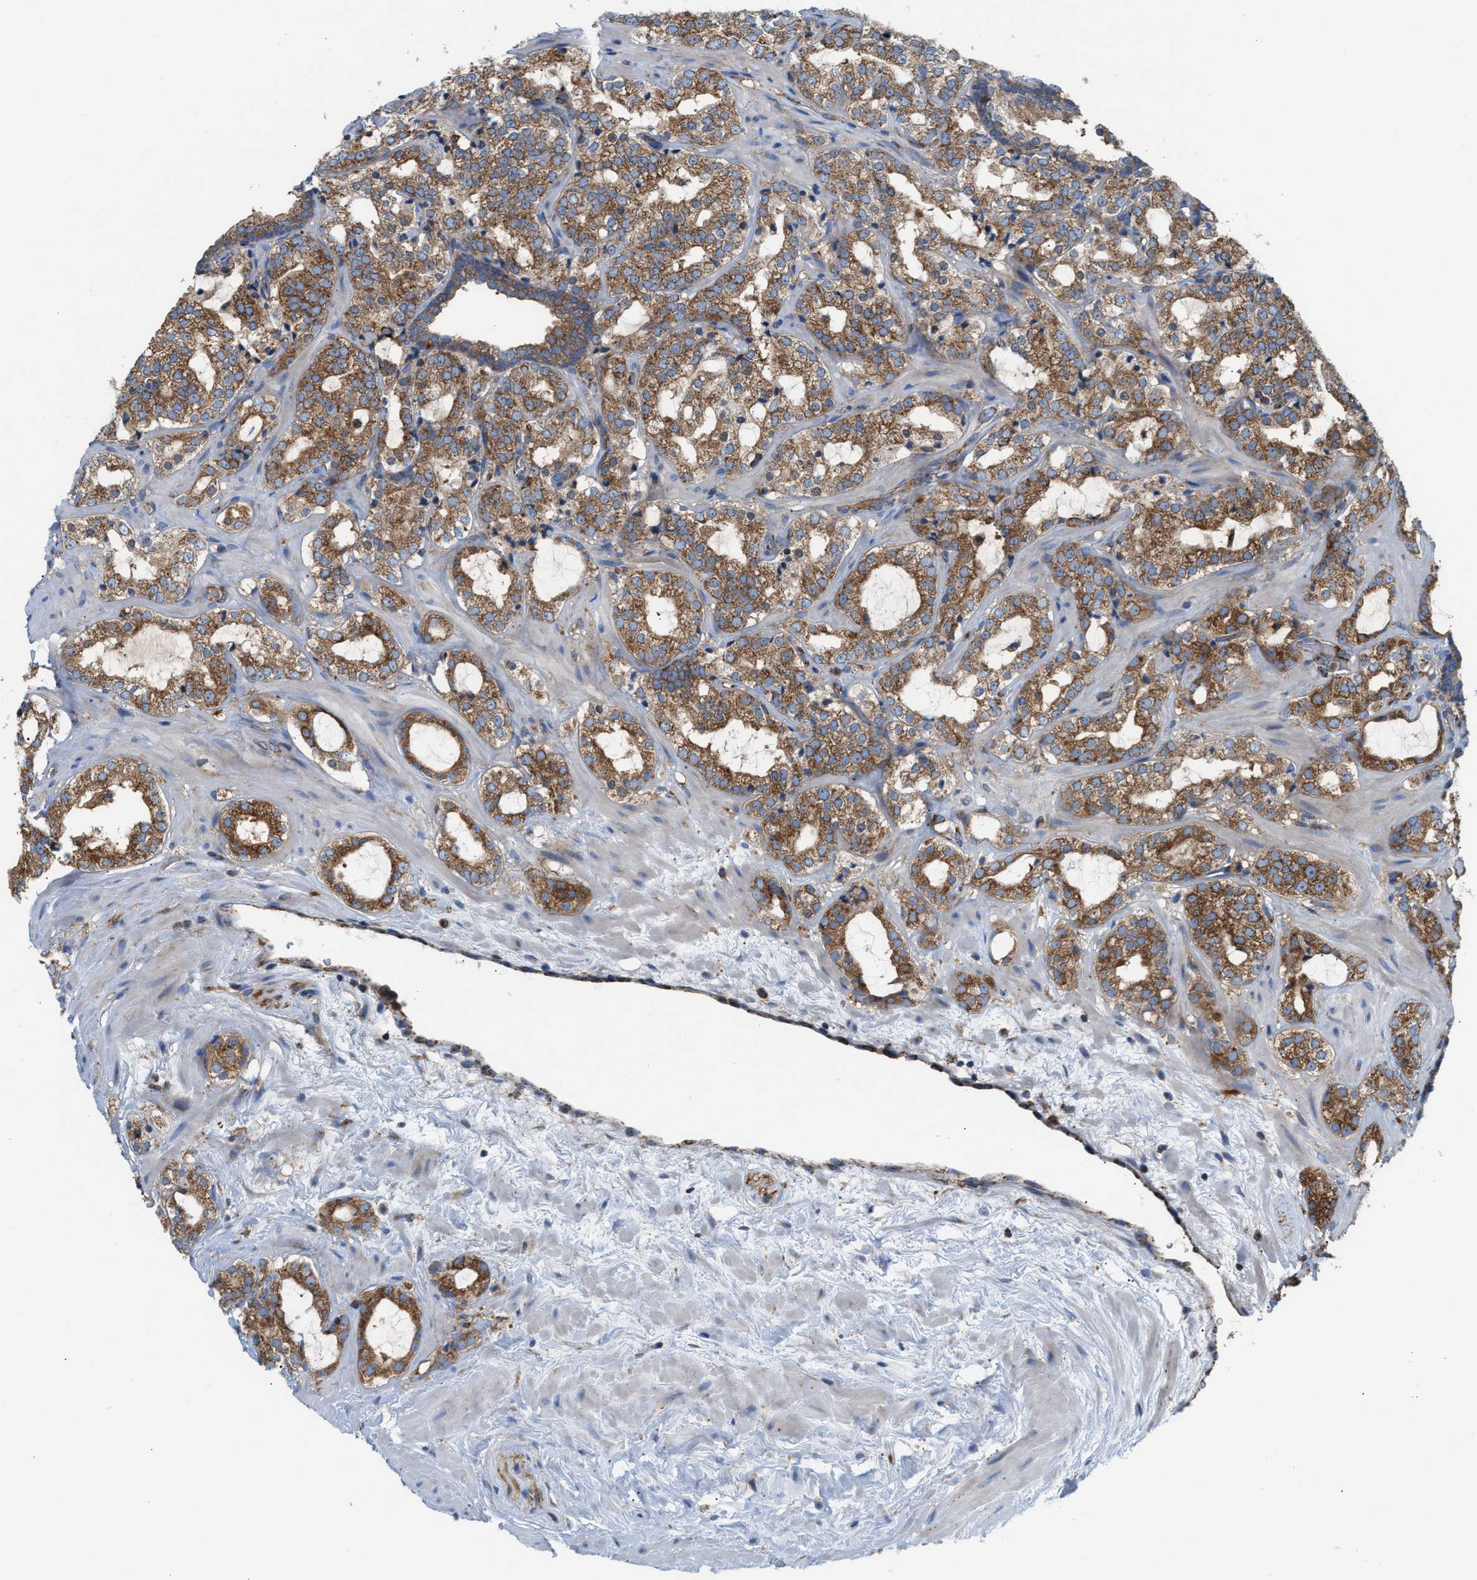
{"staining": {"intensity": "moderate", "quantity": ">75%", "location": "cytoplasmic/membranous"}, "tissue": "prostate cancer", "cell_type": "Tumor cells", "image_type": "cancer", "snomed": [{"axis": "morphology", "description": "Adenocarcinoma, High grade"}, {"axis": "topography", "description": "Prostate"}], "caption": "A photomicrograph of prostate cancer (adenocarcinoma (high-grade)) stained for a protein displays moderate cytoplasmic/membranous brown staining in tumor cells.", "gene": "TBC1D15", "patient": {"sex": "male", "age": 64}}